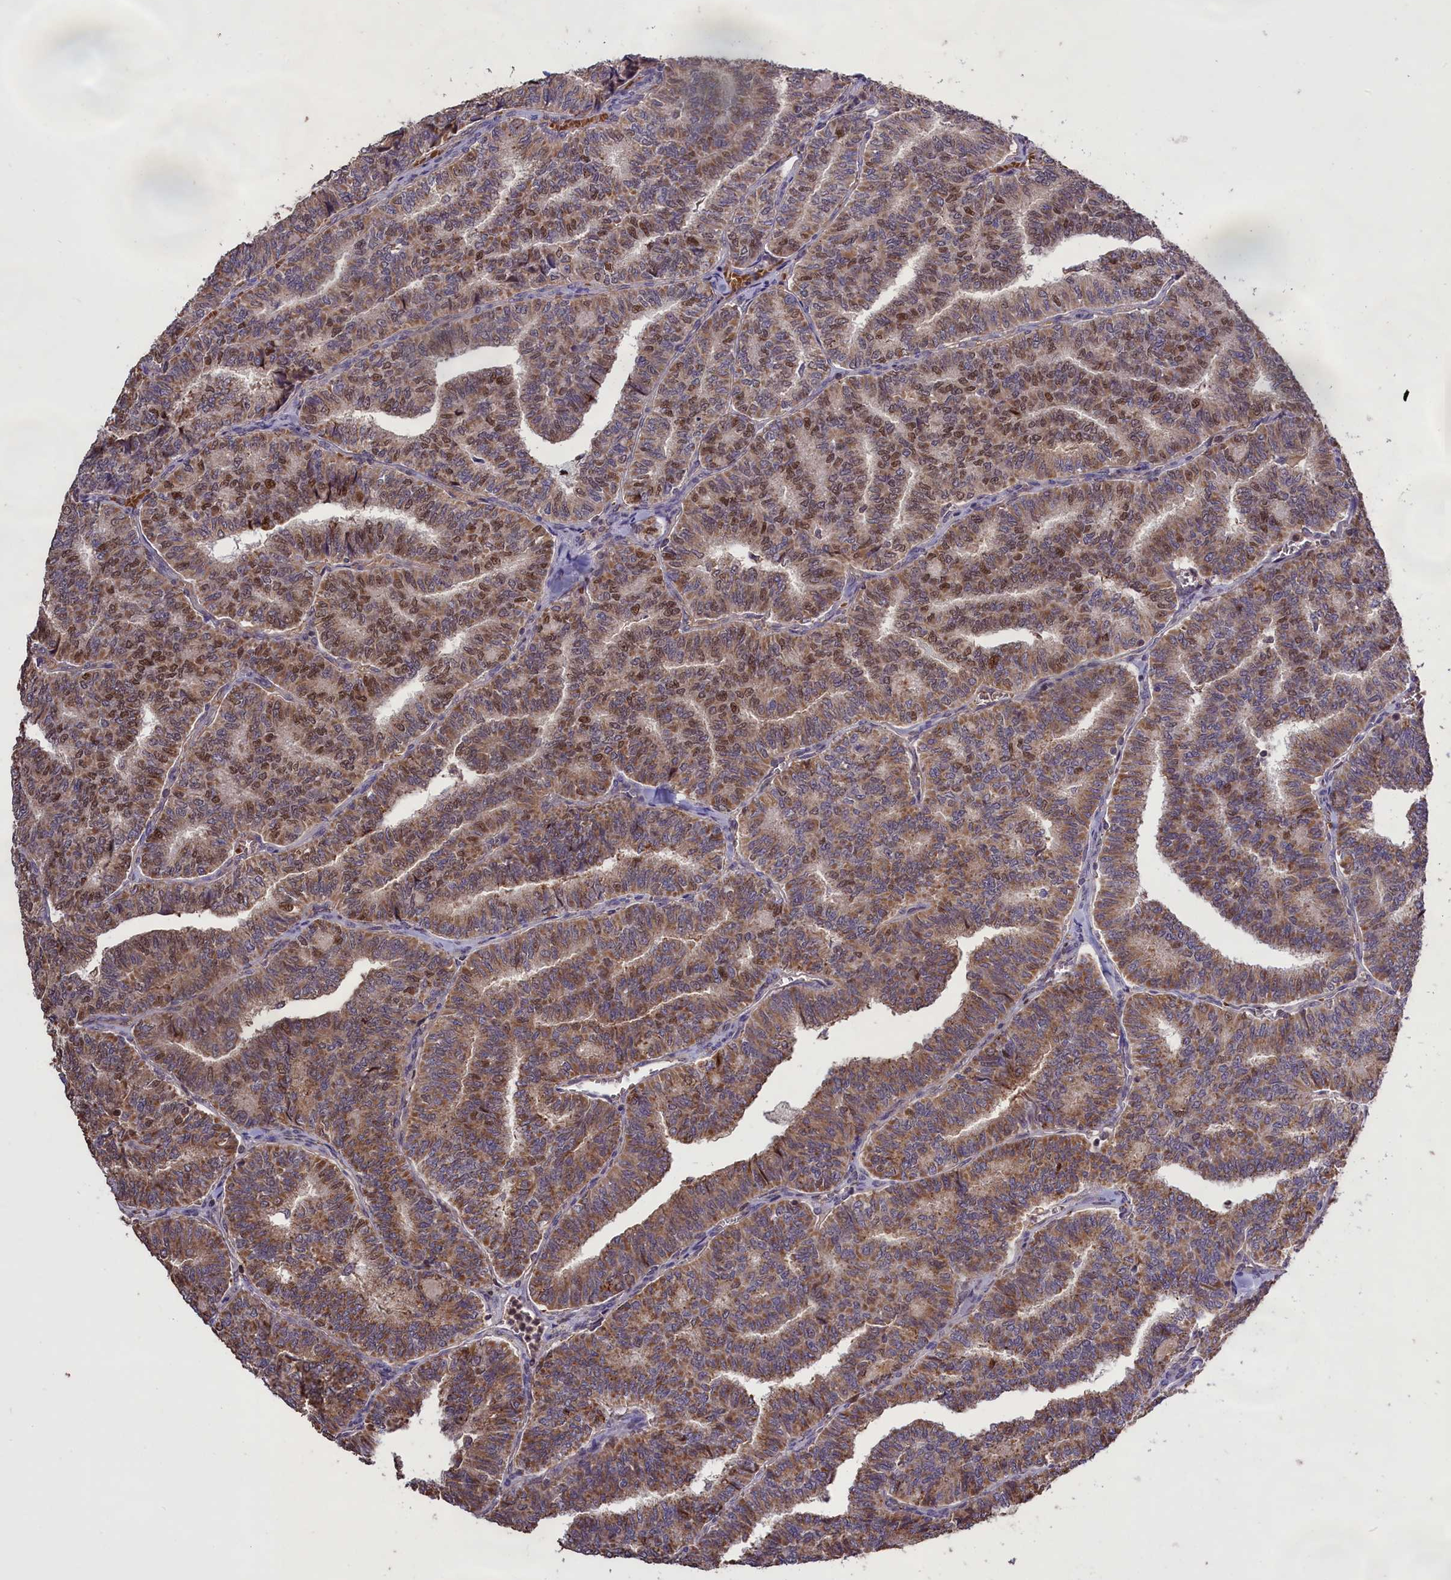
{"staining": {"intensity": "moderate", "quantity": ">75%", "location": "cytoplasmic/membranous,nuclear"}, "tissue": "thyroid cancer", "cell_type": "Tumor cells", "image_type": "cancer", "snomed": [{"axis": "morphology", "description": "Papillary adenocarcinoma, NOS"}, {"axis": "topography", "description": "Thyroid gland"}], "caption": "Immunohistochemical staining of human thyroid cancer (papillary adenocarcinoma) exhibits medium levels of moderate cytoplasmic/membranous and nuclear staining in approximately >75% of tumor cells.", "gene": "CLRN2", "patient": {"sex": "female", "age": 35}}